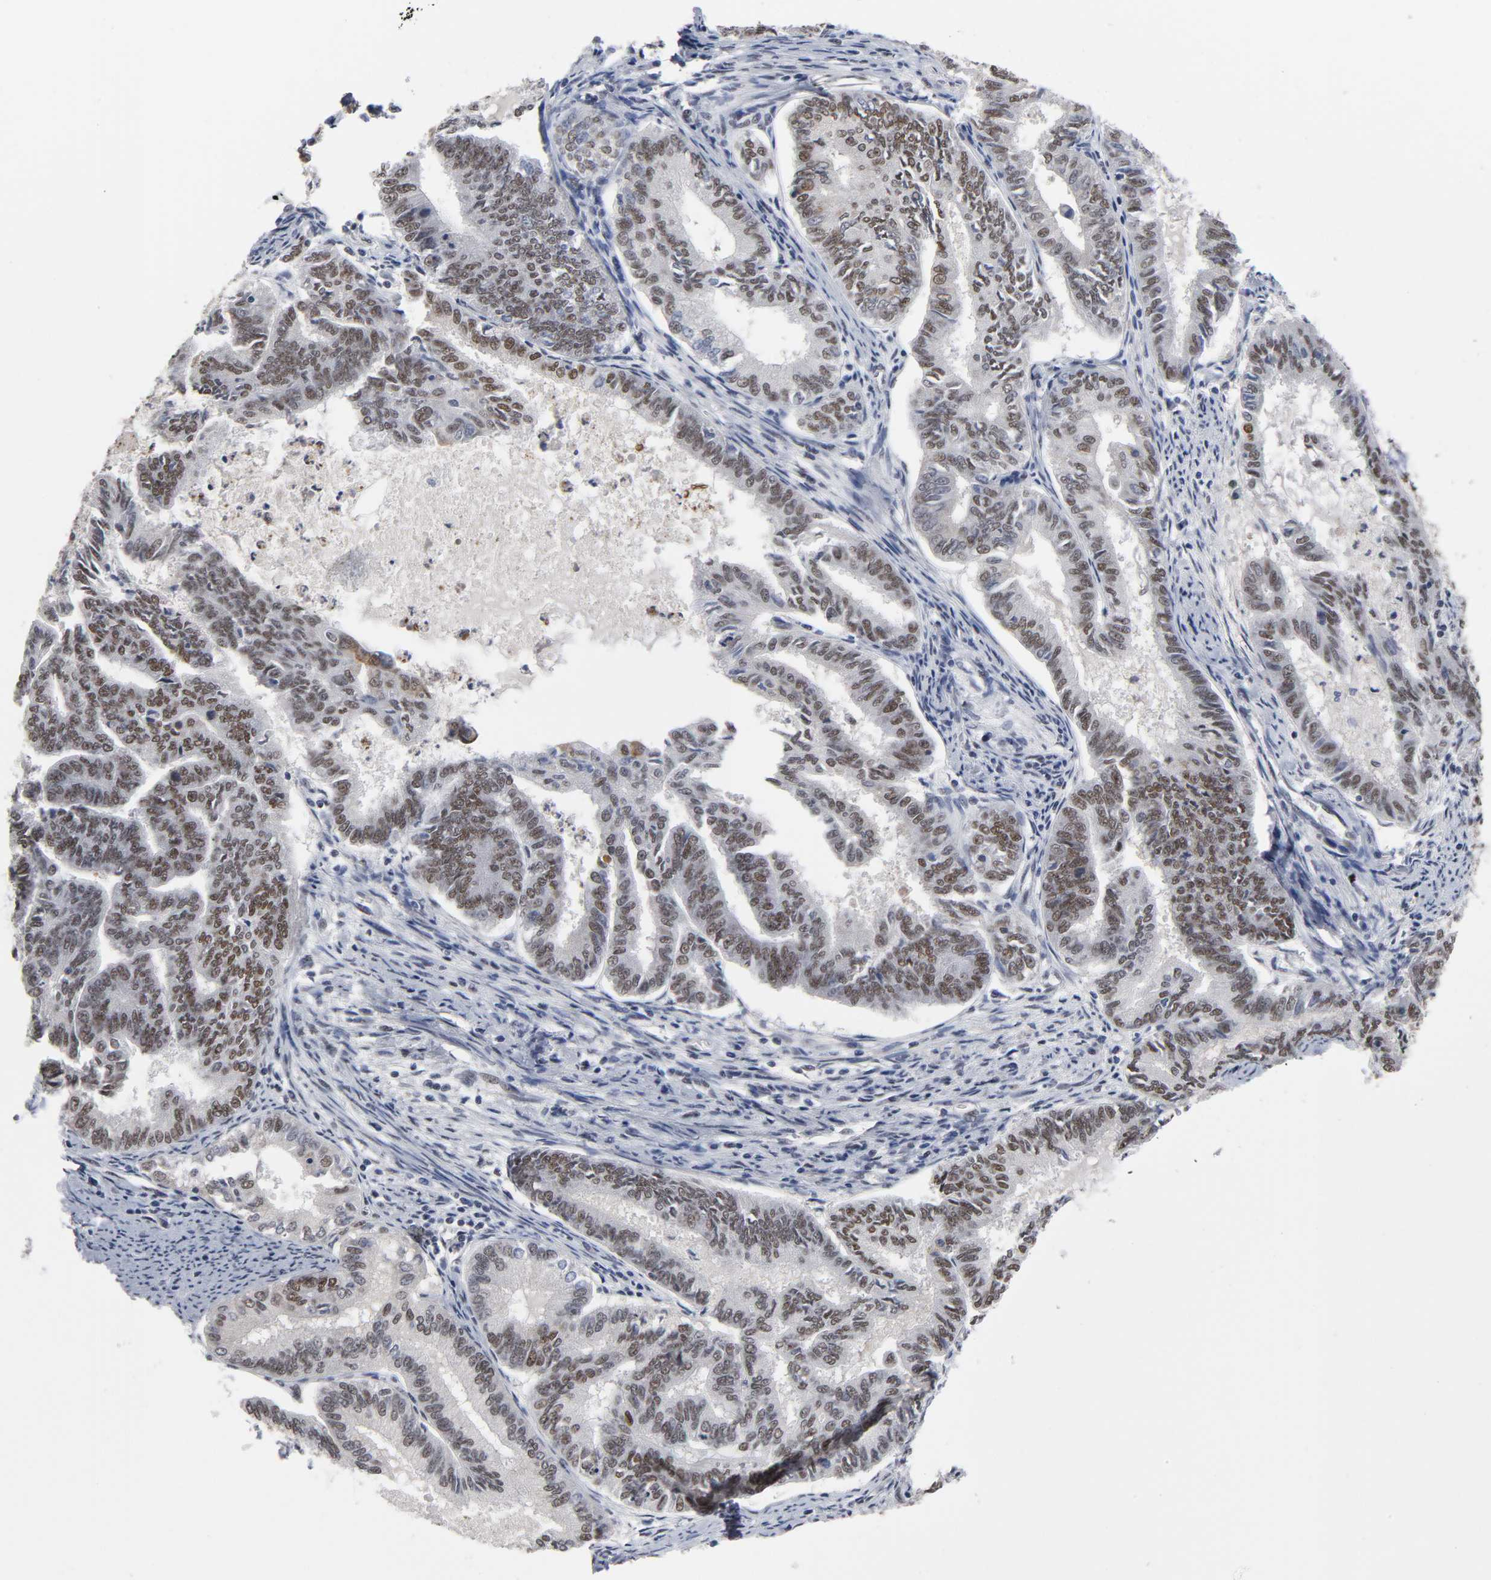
{"staining": {"intensity": "weak", "quantity": ">75%", "location": "nuclear"}, "tissue": "endometrial cancer", "cell_type": "Tumor cells", "image_type": "cancer", "snomed": [{"axis": "morphology", "description": "Adenocarcinoma, NOS"}, {"axis": "topography", "description": "Endometrium"}], "caption": "Immunohistochemistry (IHC) image of neoplastic tissue: endometrial cancer stained using immunohistochemistry (IHC) displays low levels of weak protein expression localized specifically in the nuclear of tumor cells, appearing as a nuclear brown color.", "gene": "TRIM33", "patient": {"sex": "female", "age": 86}}